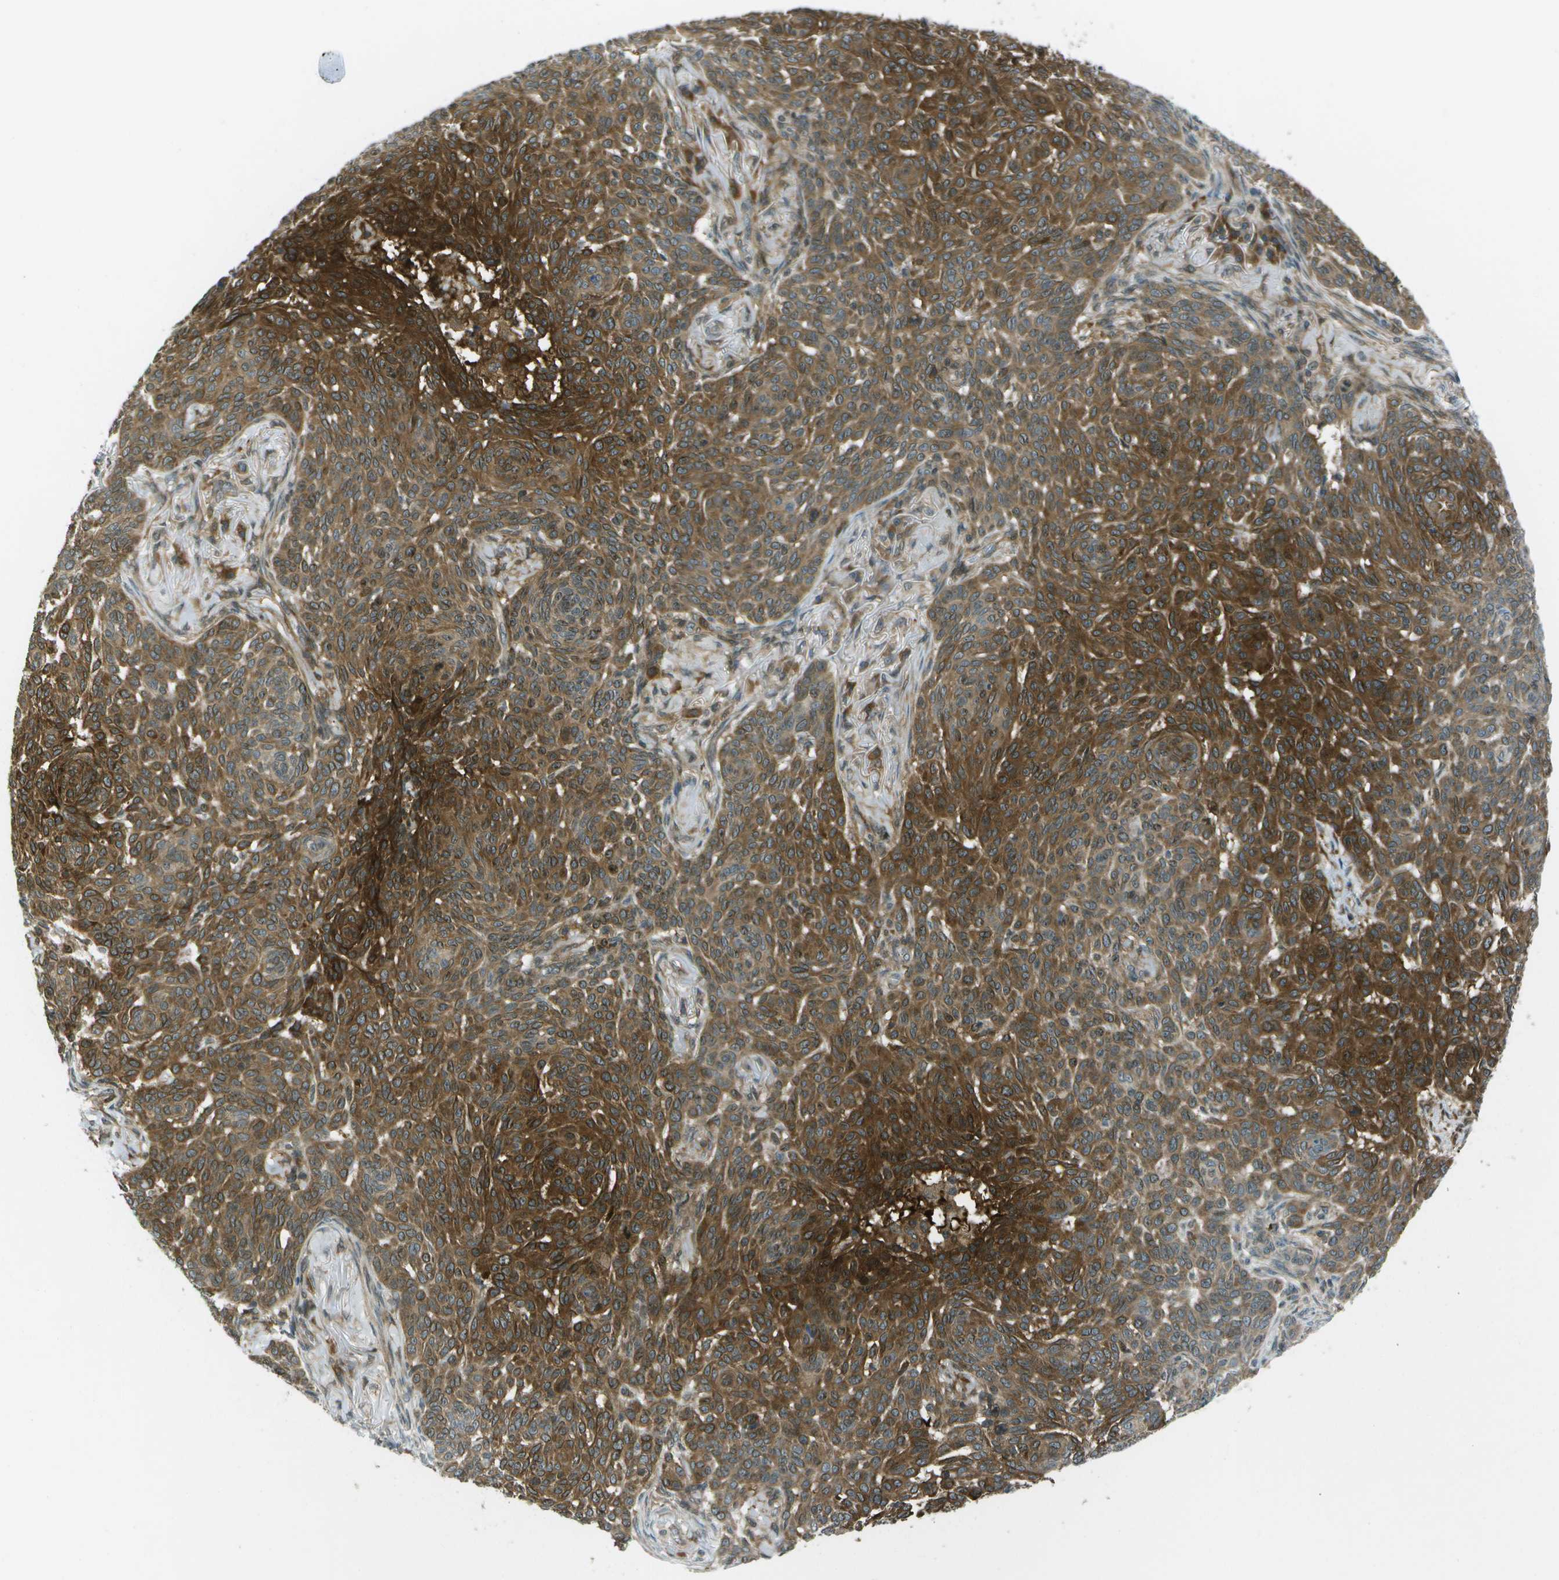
{"staining": {"intensity": "strong", "quantity": ">75%", "location": "cytoplasmic/membranous"}, "tissue": "skin cancer", "cell_type": "Tumor cells", "image_type": "cancer", "snomed": [{"axis": "morphology", "description": "Basal cell carcinoma"}, {"axis": "topography", "description": "Skin"}], "caption": "Skin basal cell carcinoma stained for a protein (brown) displays strong cytoplasmic/membranous positive expression in about >75% of tumor cells.", "gene": "TMEM19", "patient": {"sex": "male", "age": 85}}